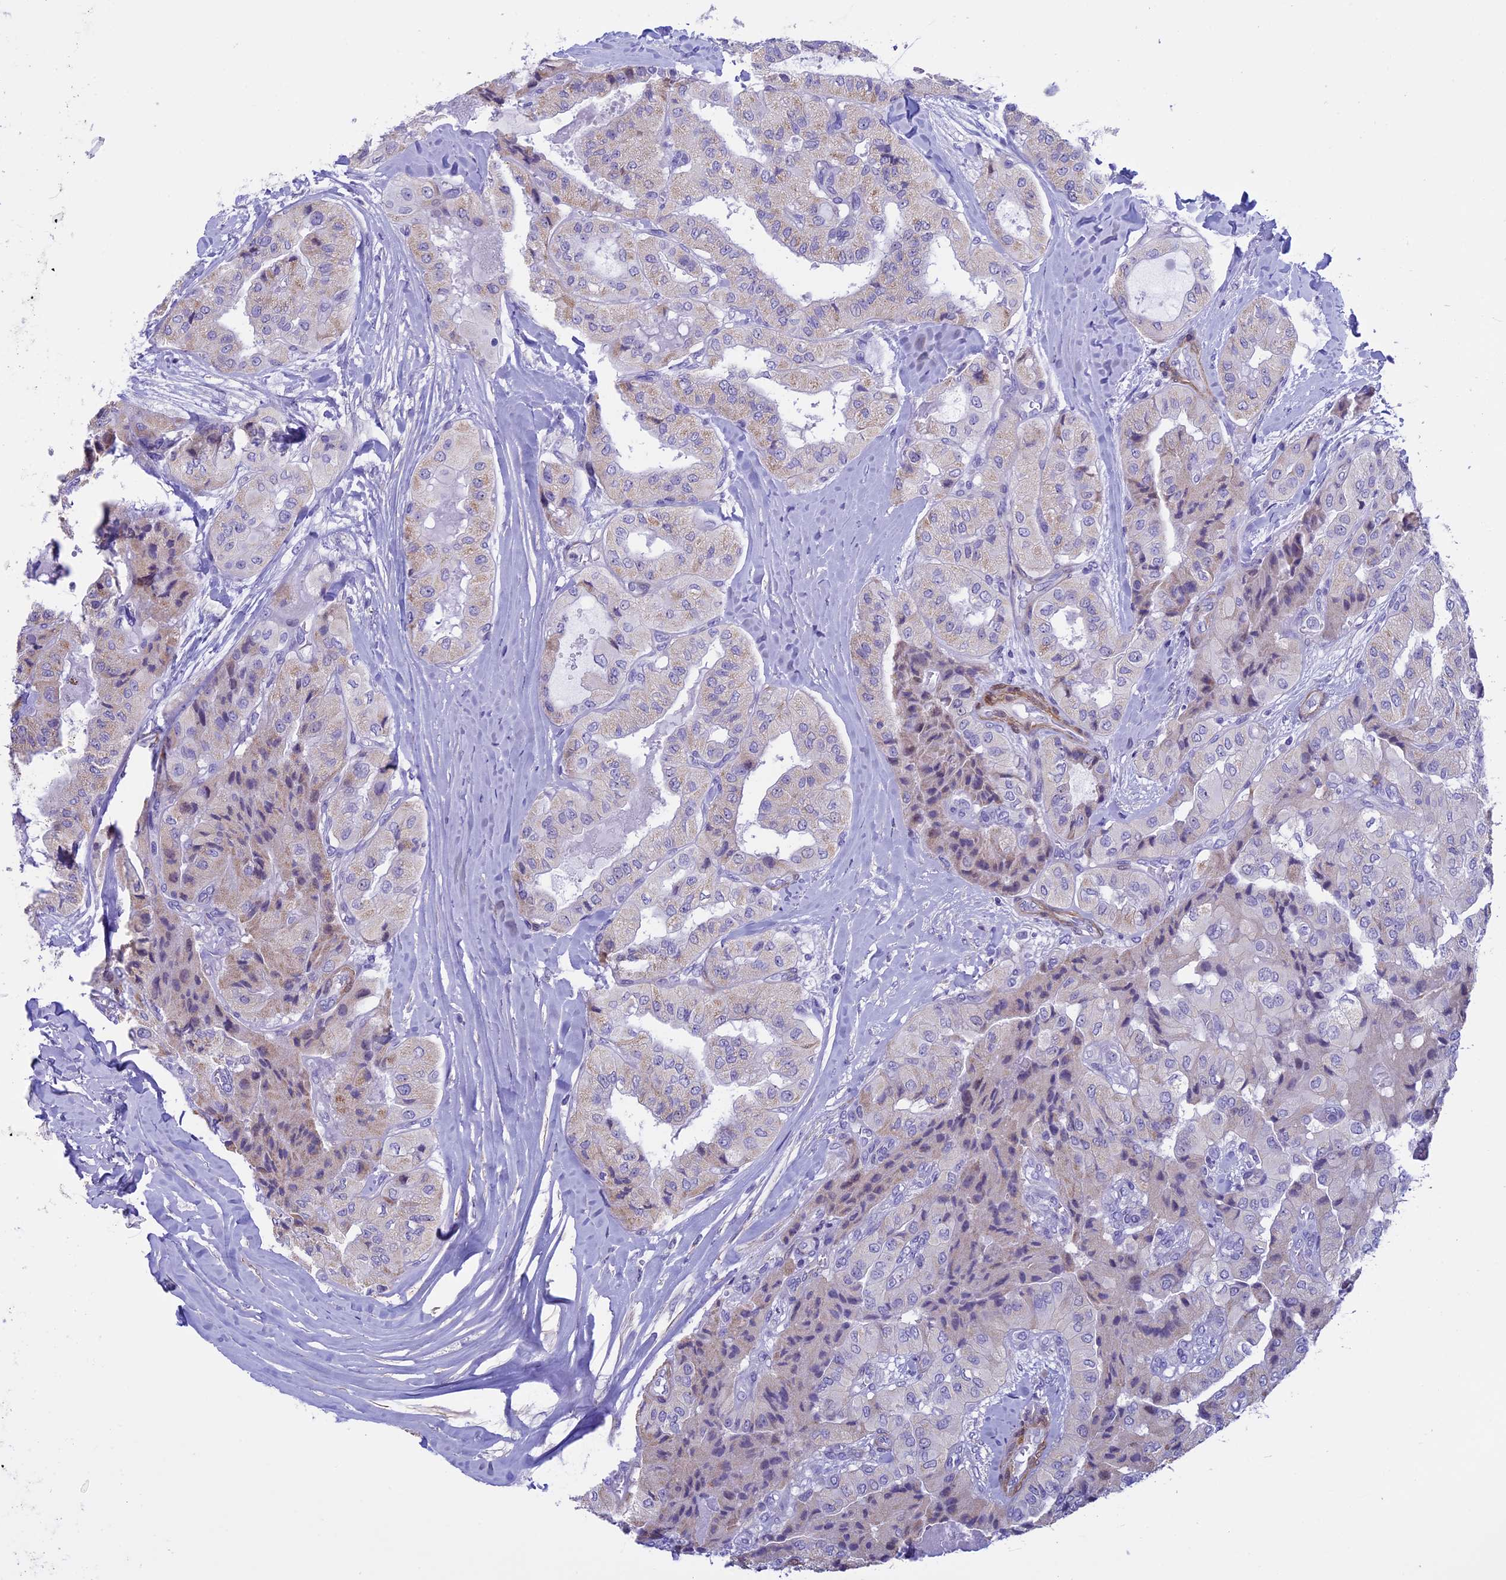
{"staining": {"intensity": "weak", "quantity": "<25%", "location": "cytoplasmic/membranous"}, "tissue": "thyroid cancer", "cell_type": "Tumor cells", "image_type": "cancer", "snomed": [{"axis": "morphology", "description": "Papillary adenocarcinoma, NOS"}, {"axis": "topography", "description": "Thyroid gland"}], "caption": "DAB (3,3'-diaminobenzidine) immunohistochemical staining of human thyroid cancer (papillary adenocarcinoma) displays no significant positivity in tumor cells.", "gene": "IGSF6", "patient": {"sex": "female", "age": 59}}